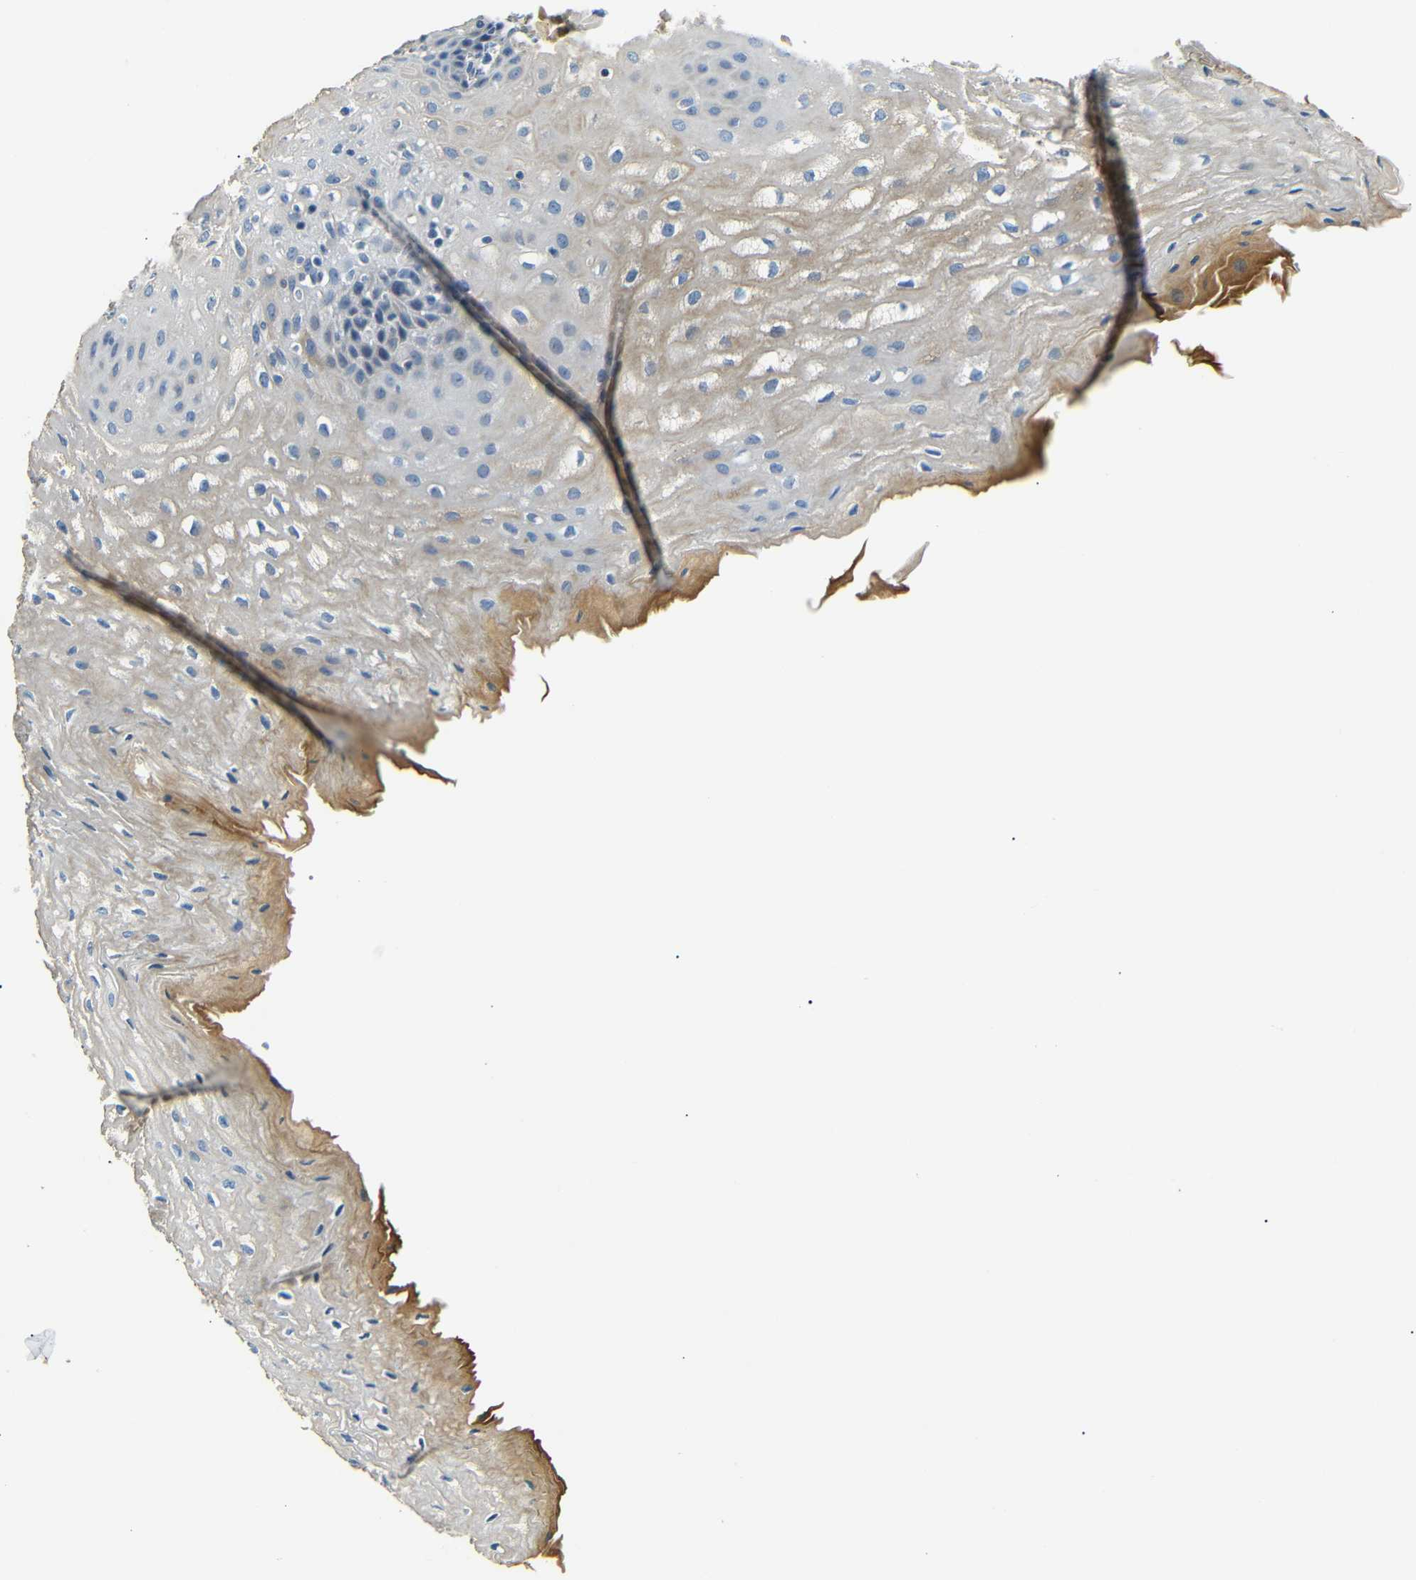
{"staining": {"intensity": "weak", "quantity": "<25%", "location": "cytoplasmic/membranous"}, "tissue": "esophagus", "cell_type": "Squamous epithelial cells", "image_type": "normal", "snomed": [{"axis": "morphology", "description": "Normal tissue, NOS"}, {"axis": "topography", "description": "Esophagus"}], "caption": "The histopathology image displays no significant expression in squamous epithelial cells of esophagus.", "gene": "TAFA1", "patient": {"sex": "male", "age": 54}}